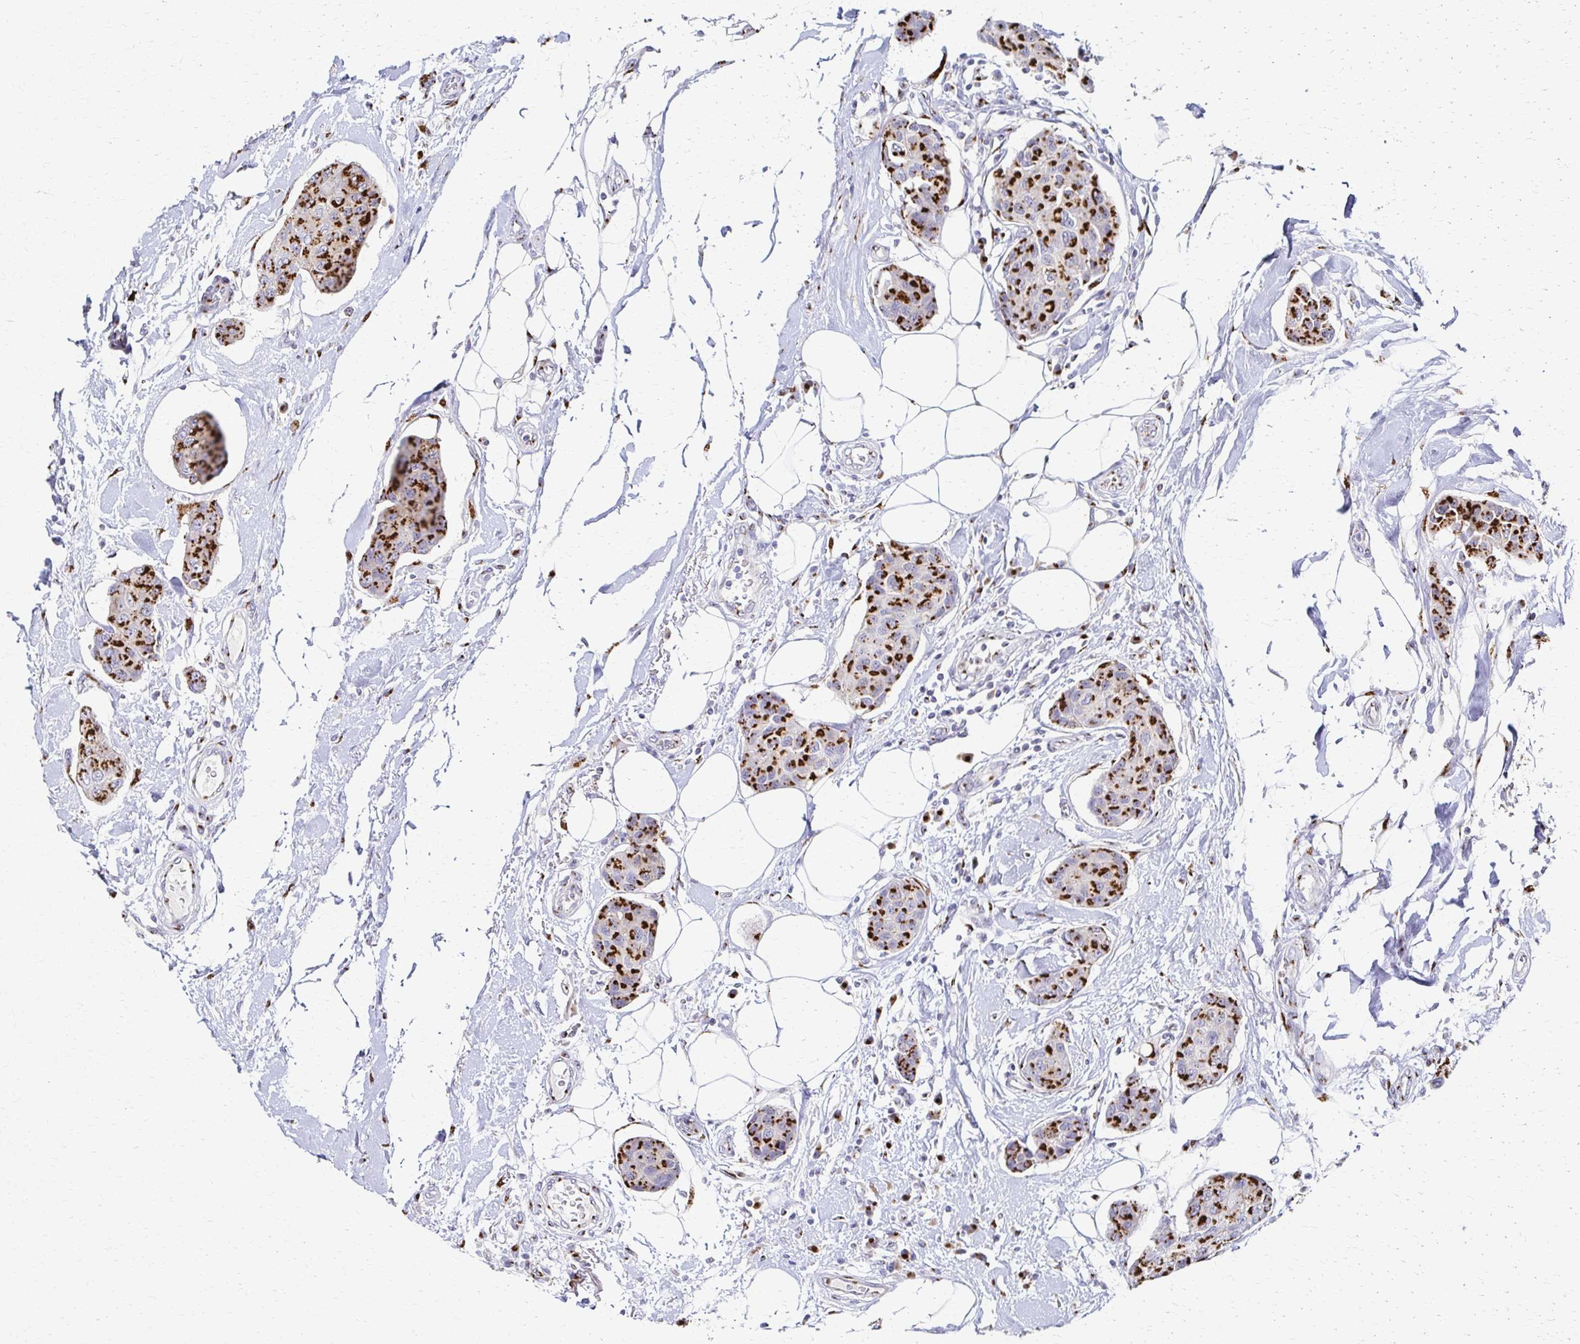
{"staining": {"intensity": "strong", "quantity": ">75%", "location": "cytoplasmic/membranous"}, "tissue": "breast cancer", "cell_type": "Tumor cells", "image_type": "cancer", "snomed": [{"axis": "morphology", "description": "Duct carcinoma"}, {"axis": "topography", "description": "Breast"}, {"axis": "topography", "description": "Lymph node"}], "caption": "Breast cancer (infiltrating ductal carcinoma) stained for a protein displays strong cytoplasmic/membranous positivity in tumor cells. The staining was performed using DAB (3,3'-diaminobenzidine), with brown indicating positive protein expression. Nuclei are stained blue with hematoxylin.", "gene": "TM9SF1", "patient": {"sex": "female", "age": 80}}